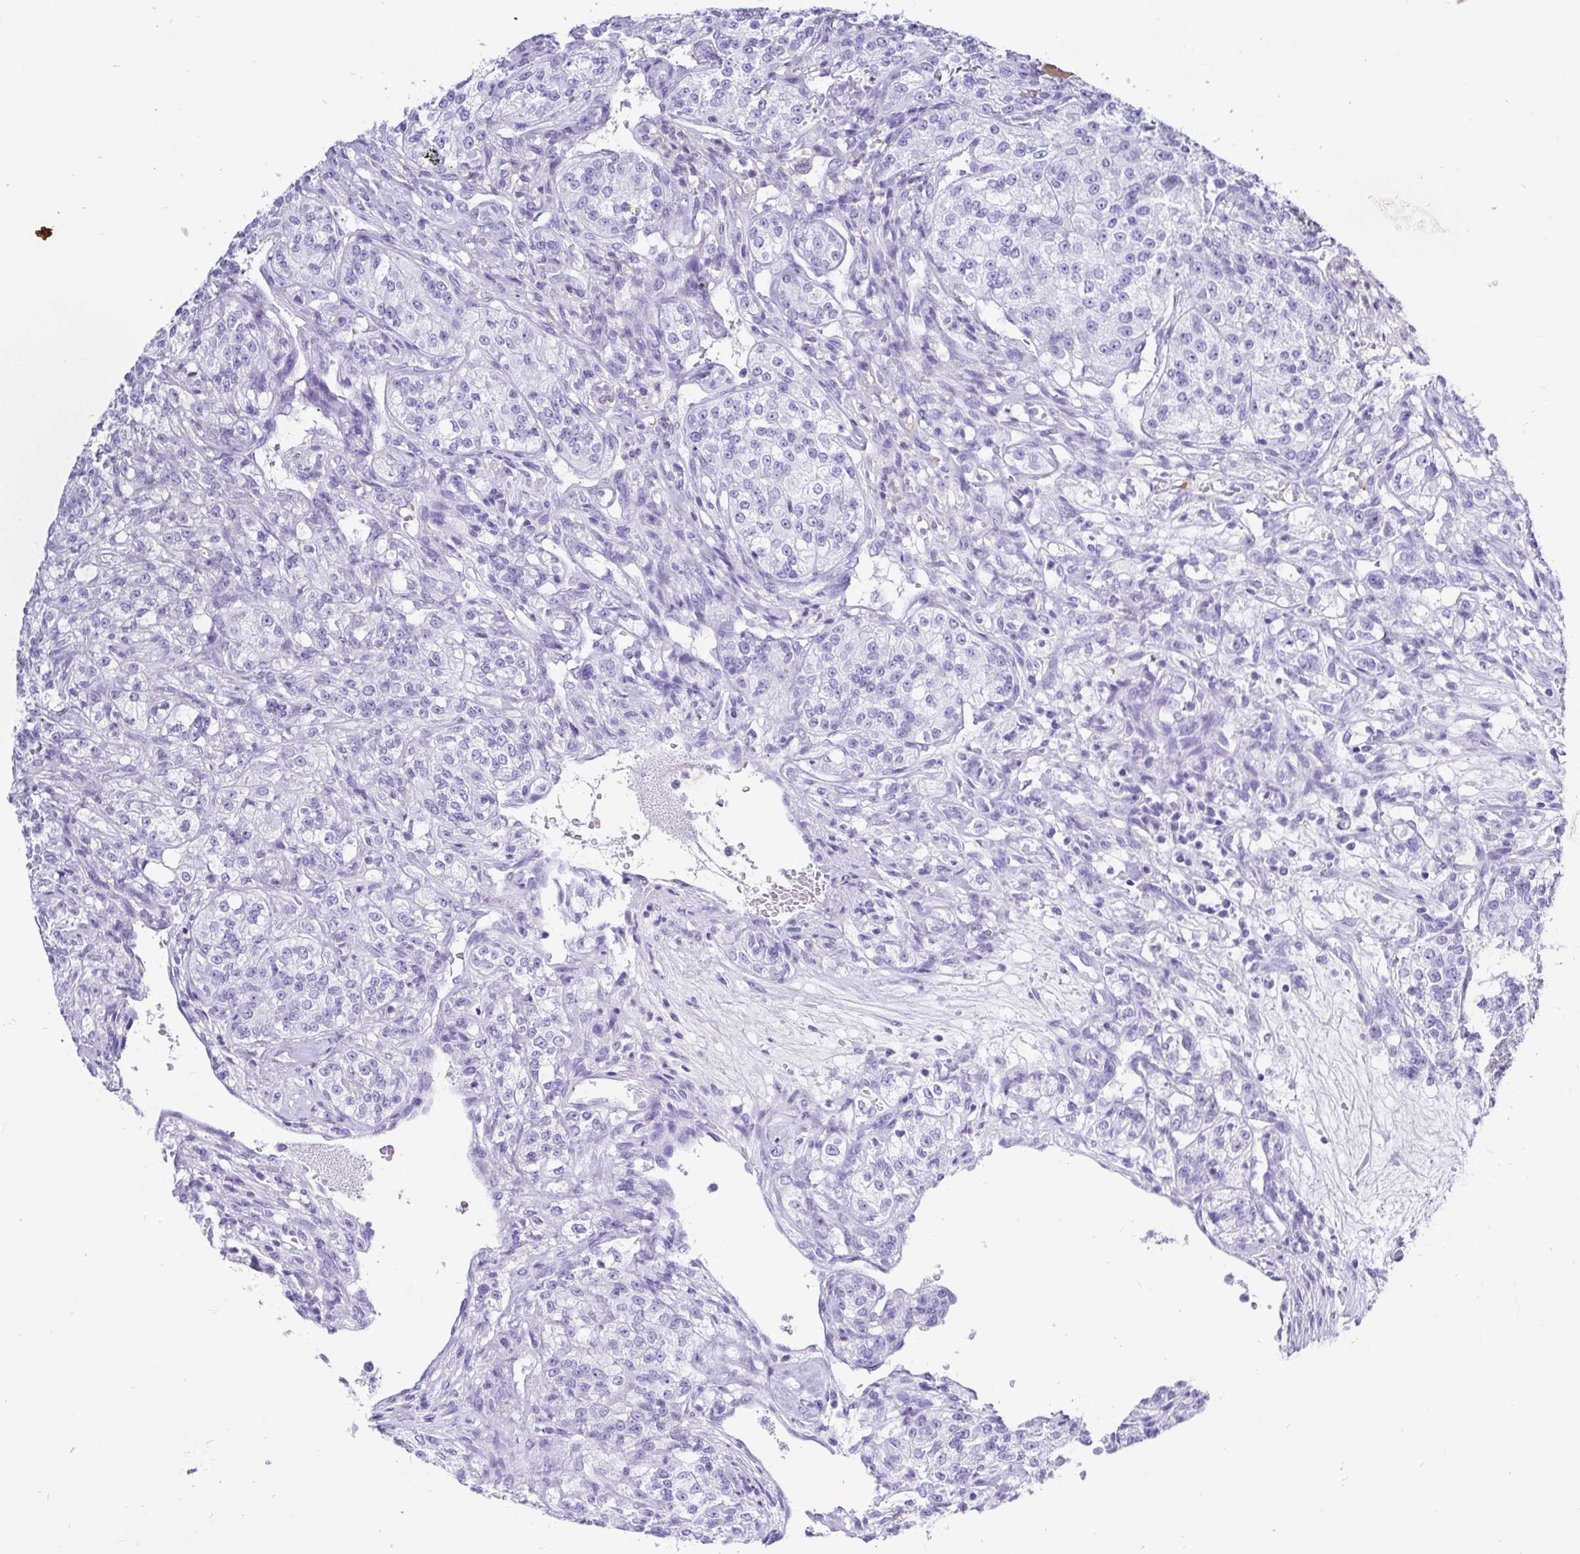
{"staining": {"intensity": "negative", "quantity": "none", "location": "none"}, "tissue": "renal cancer", "cell_type": "Tumor cells", "image_type": "cancer", "snomed": [{"axis": "morphology", "description": "Adenocarcinoma, NOS"}, {"axis": "topography", "description": "Kidney"}], "caption": "Human renal adenocarcinoma stained for a protein using immunohistochemistry (IHC) reveals no positivity in tumor cells.", "gene": "KRT13", "patient": {"sex": "female", "age": 63}}